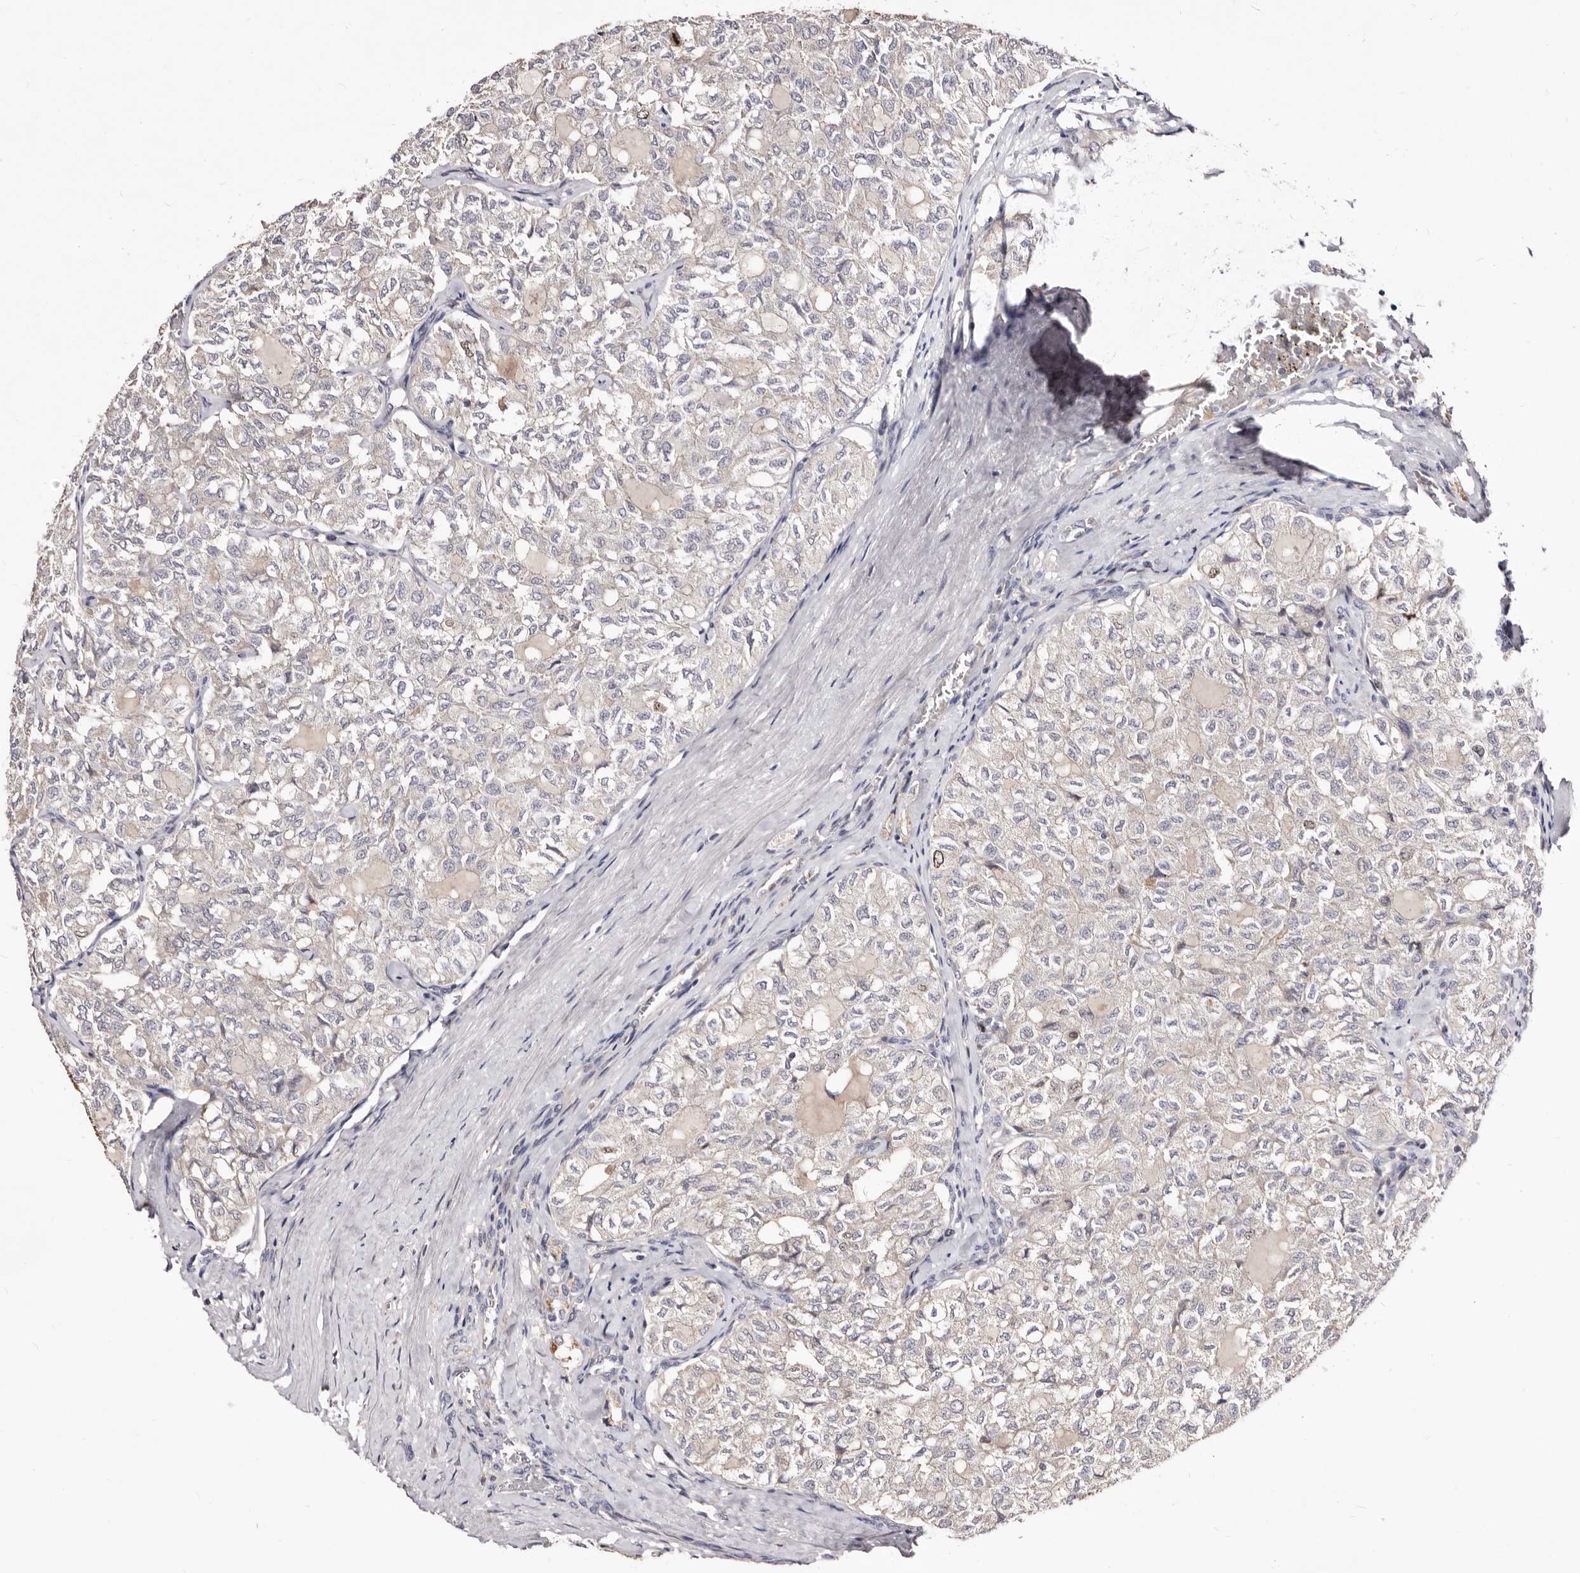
{"staining": {"intensity": "negative", "quantity": "none", "location": "none"}, "tissue": "thyroid cancer", "cell_type": "Tumor cells", "image_type": "cancer", "snomed": [{"axis": "morphology", "description": "Follicular adenoma carcinoma, NOS"}, {"axis": "topography", "description": "Thyroid gland"}], "caption": "A high-resolution micrograph shows immunohistochemistry (IHC) staining of thyroid cancer, which shows no significant positivity in tumor cells.", "gene": "CDCA8", "patient": {"sex": "male", "age": 75}}